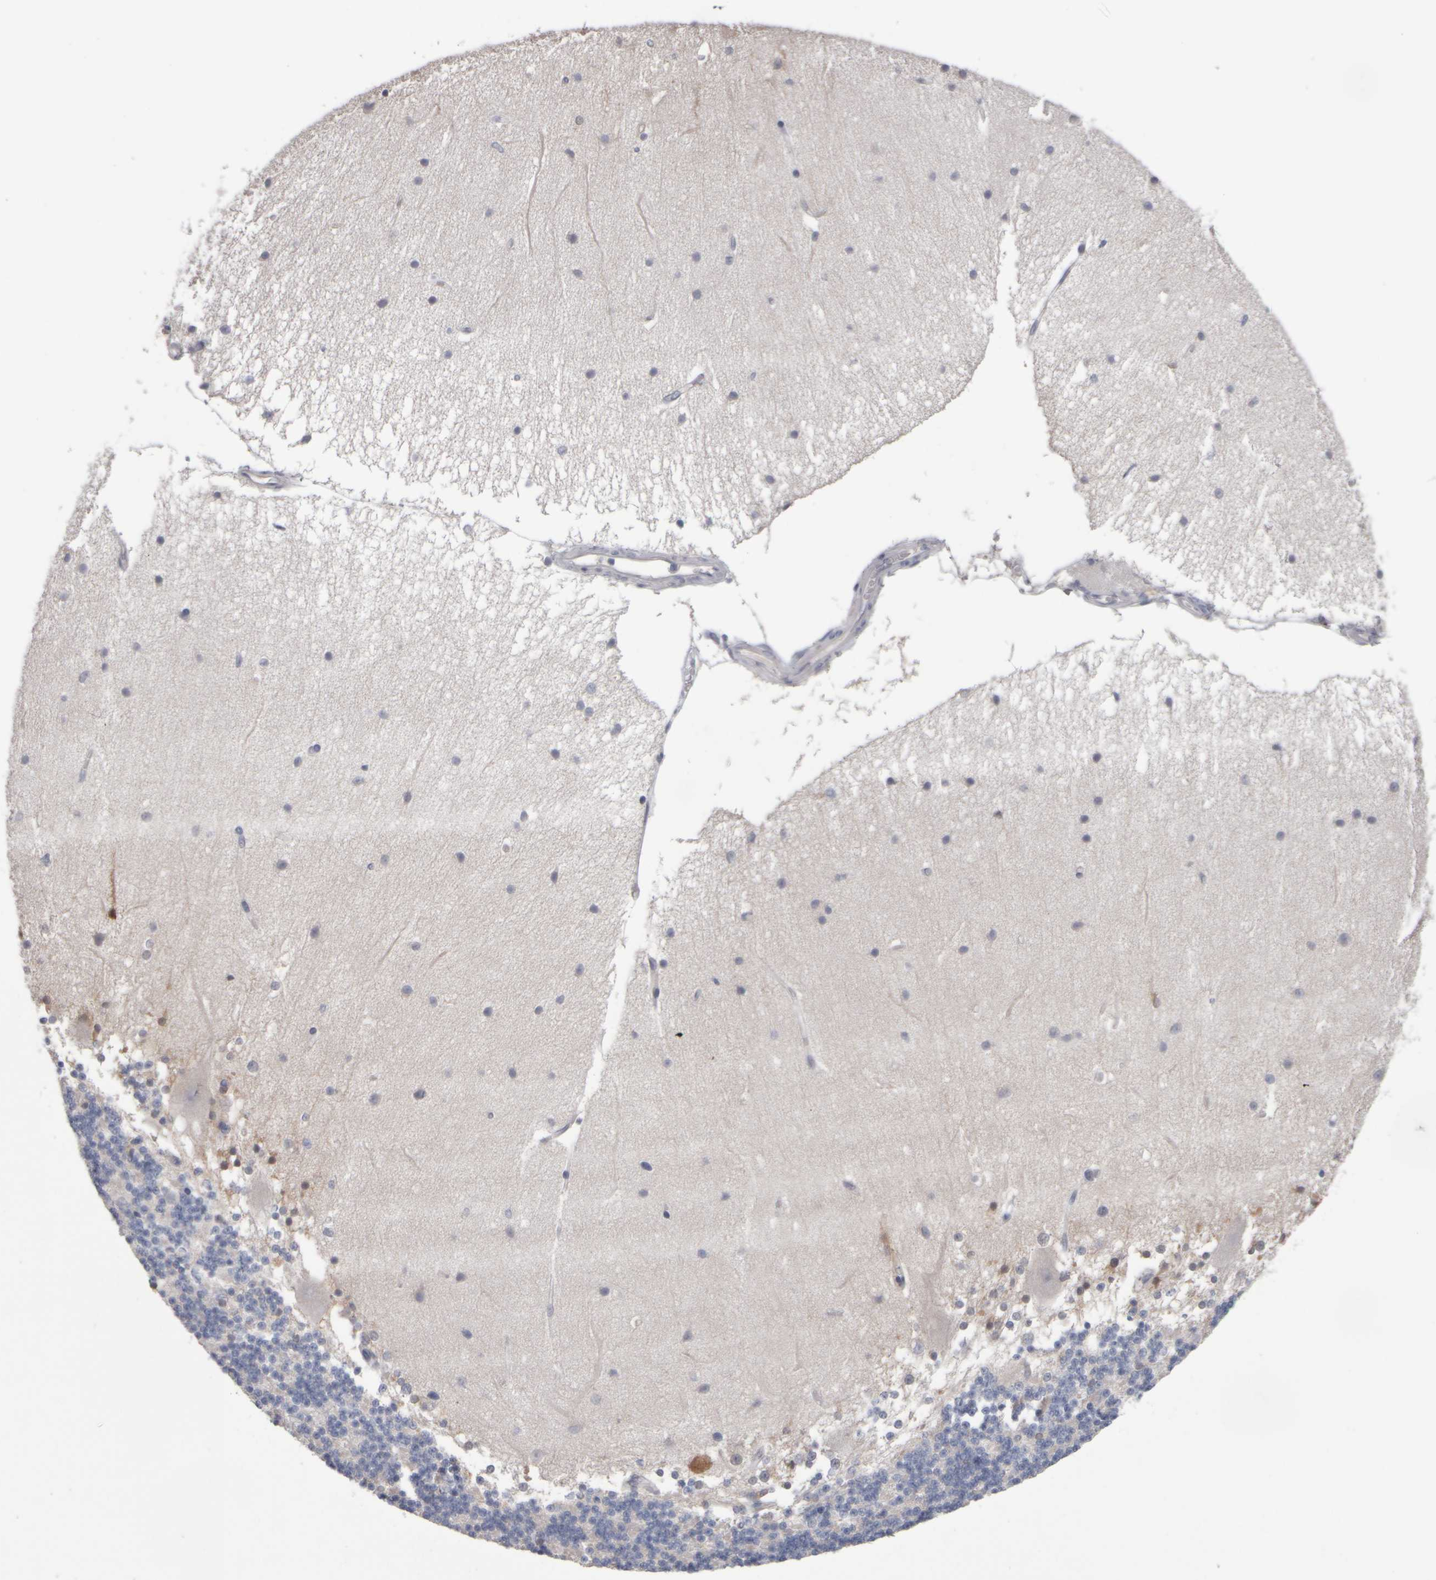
{"staining": {"intensity": "negative", "quantity": "none", "location": "none"}, "tissue": "cerebellum", "cell_type": "Cells in granular layer", "image_type": "normal", "snomed": [{"axis": "morphology", "description": "Normal tissue, NOS"}, {"axis": "topography", "description": "Cerebellum"}], "caption": "The IHC histopathology image has no significant positivity in cells in granular layer of cerebellum. (Immunohistochemistry (ihc), brightfield microscopy, high magnification).", "gene": "EPHX2", "patient": {"sex": "female", "age": 54}}